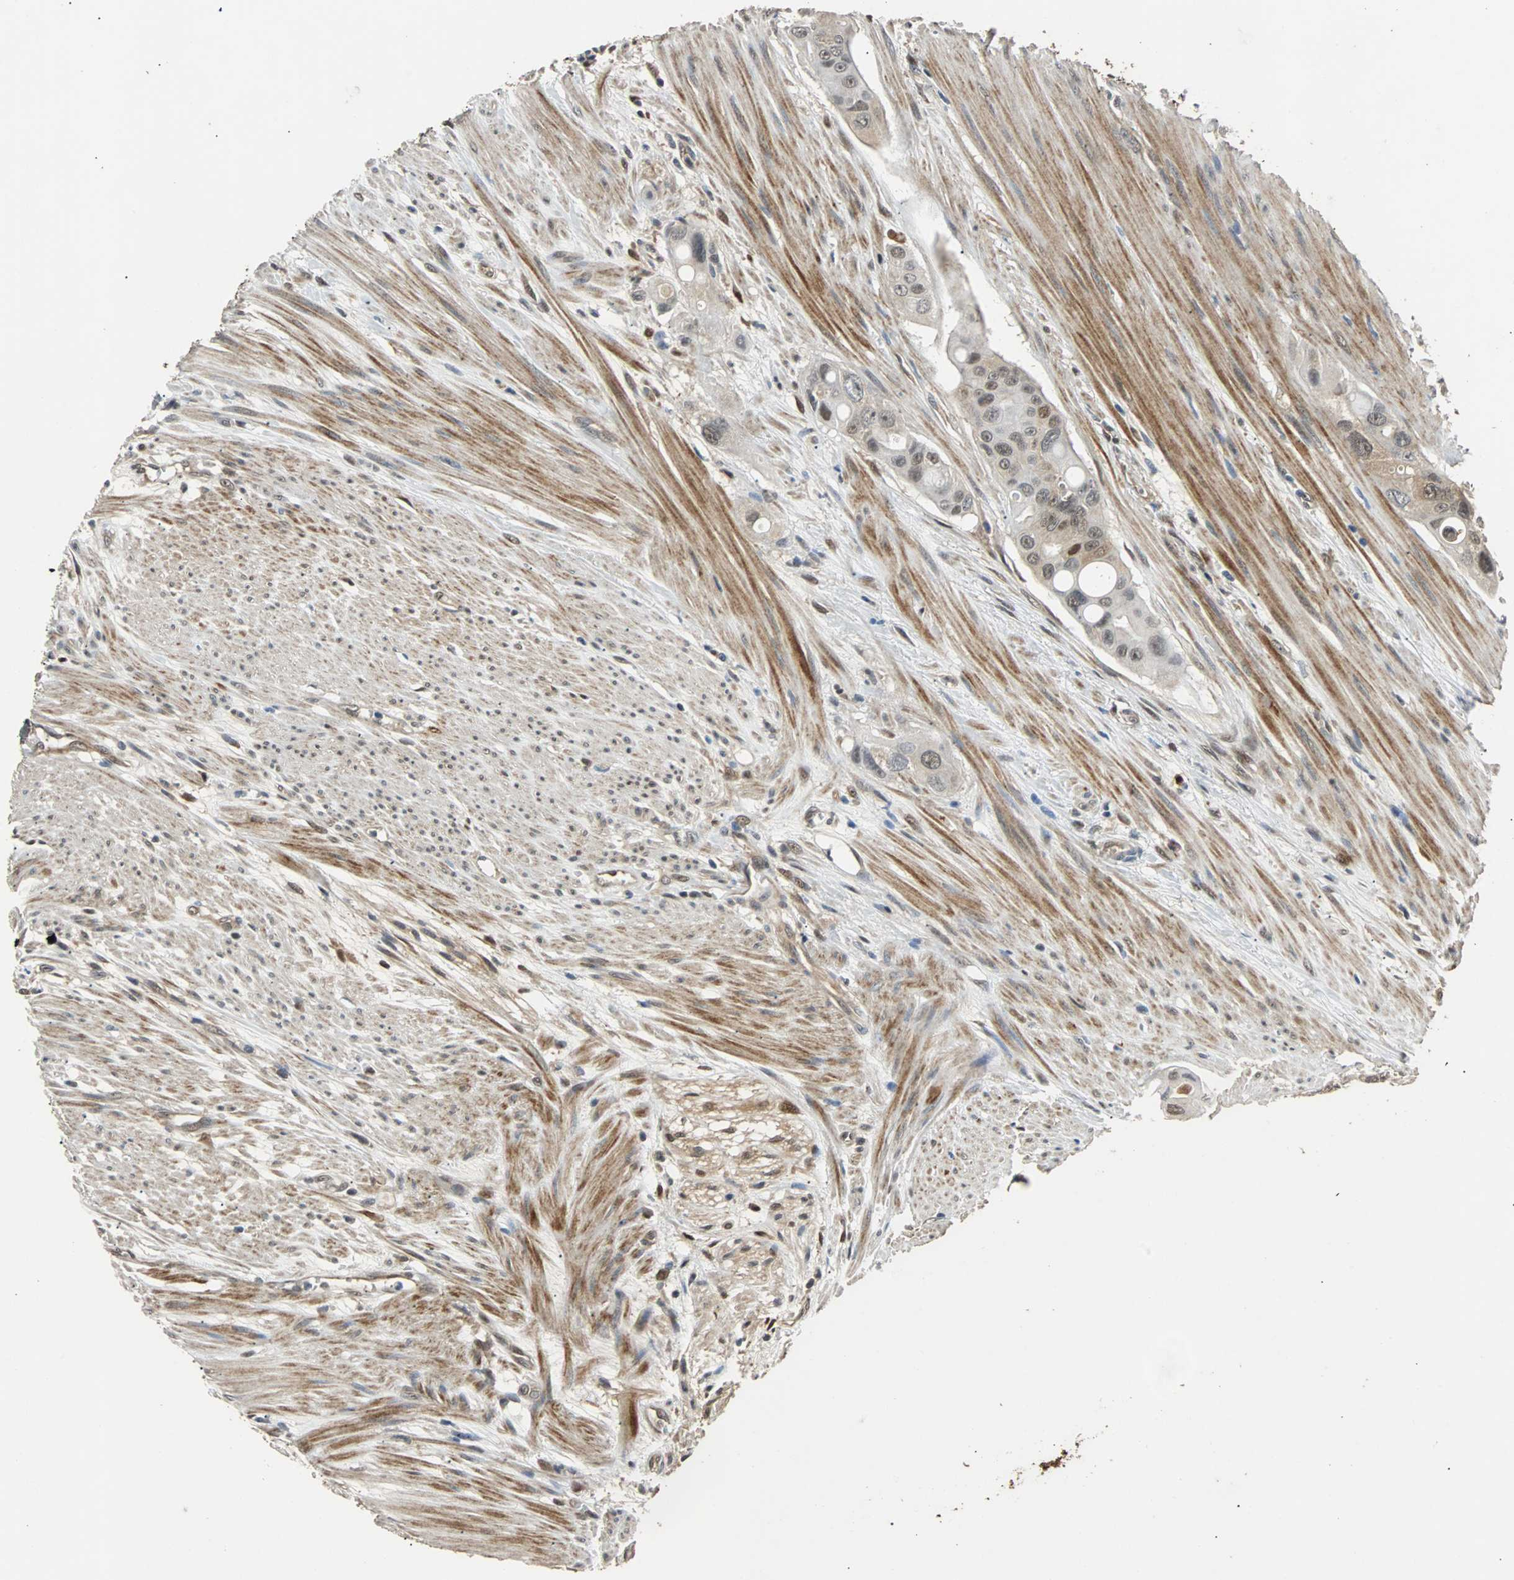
{"staining": {"intensity": "moderate", "quantity": ">75%", "location": "cytoplasmic/membranous,nuclear"}, "tissue": "colorectal cancer", "cell_type": "Tumor cells", "image_type": "cancer", "snomed": [{"axis": "morphology", "description": "Adenocarcinoma, NOS"}, {"axis": "topography", "description": "Colon"}], "caption": "DAB (3,3'-diaminobenzidine) immunohistochemical staining of colorectal adenocarcinoma shows moderate cytoplasmic/membranous and nuclear protein staining in about >75% of tumor cells.", "gene": "PRDX6", "patient": {"sex": "female", "age": 57}}